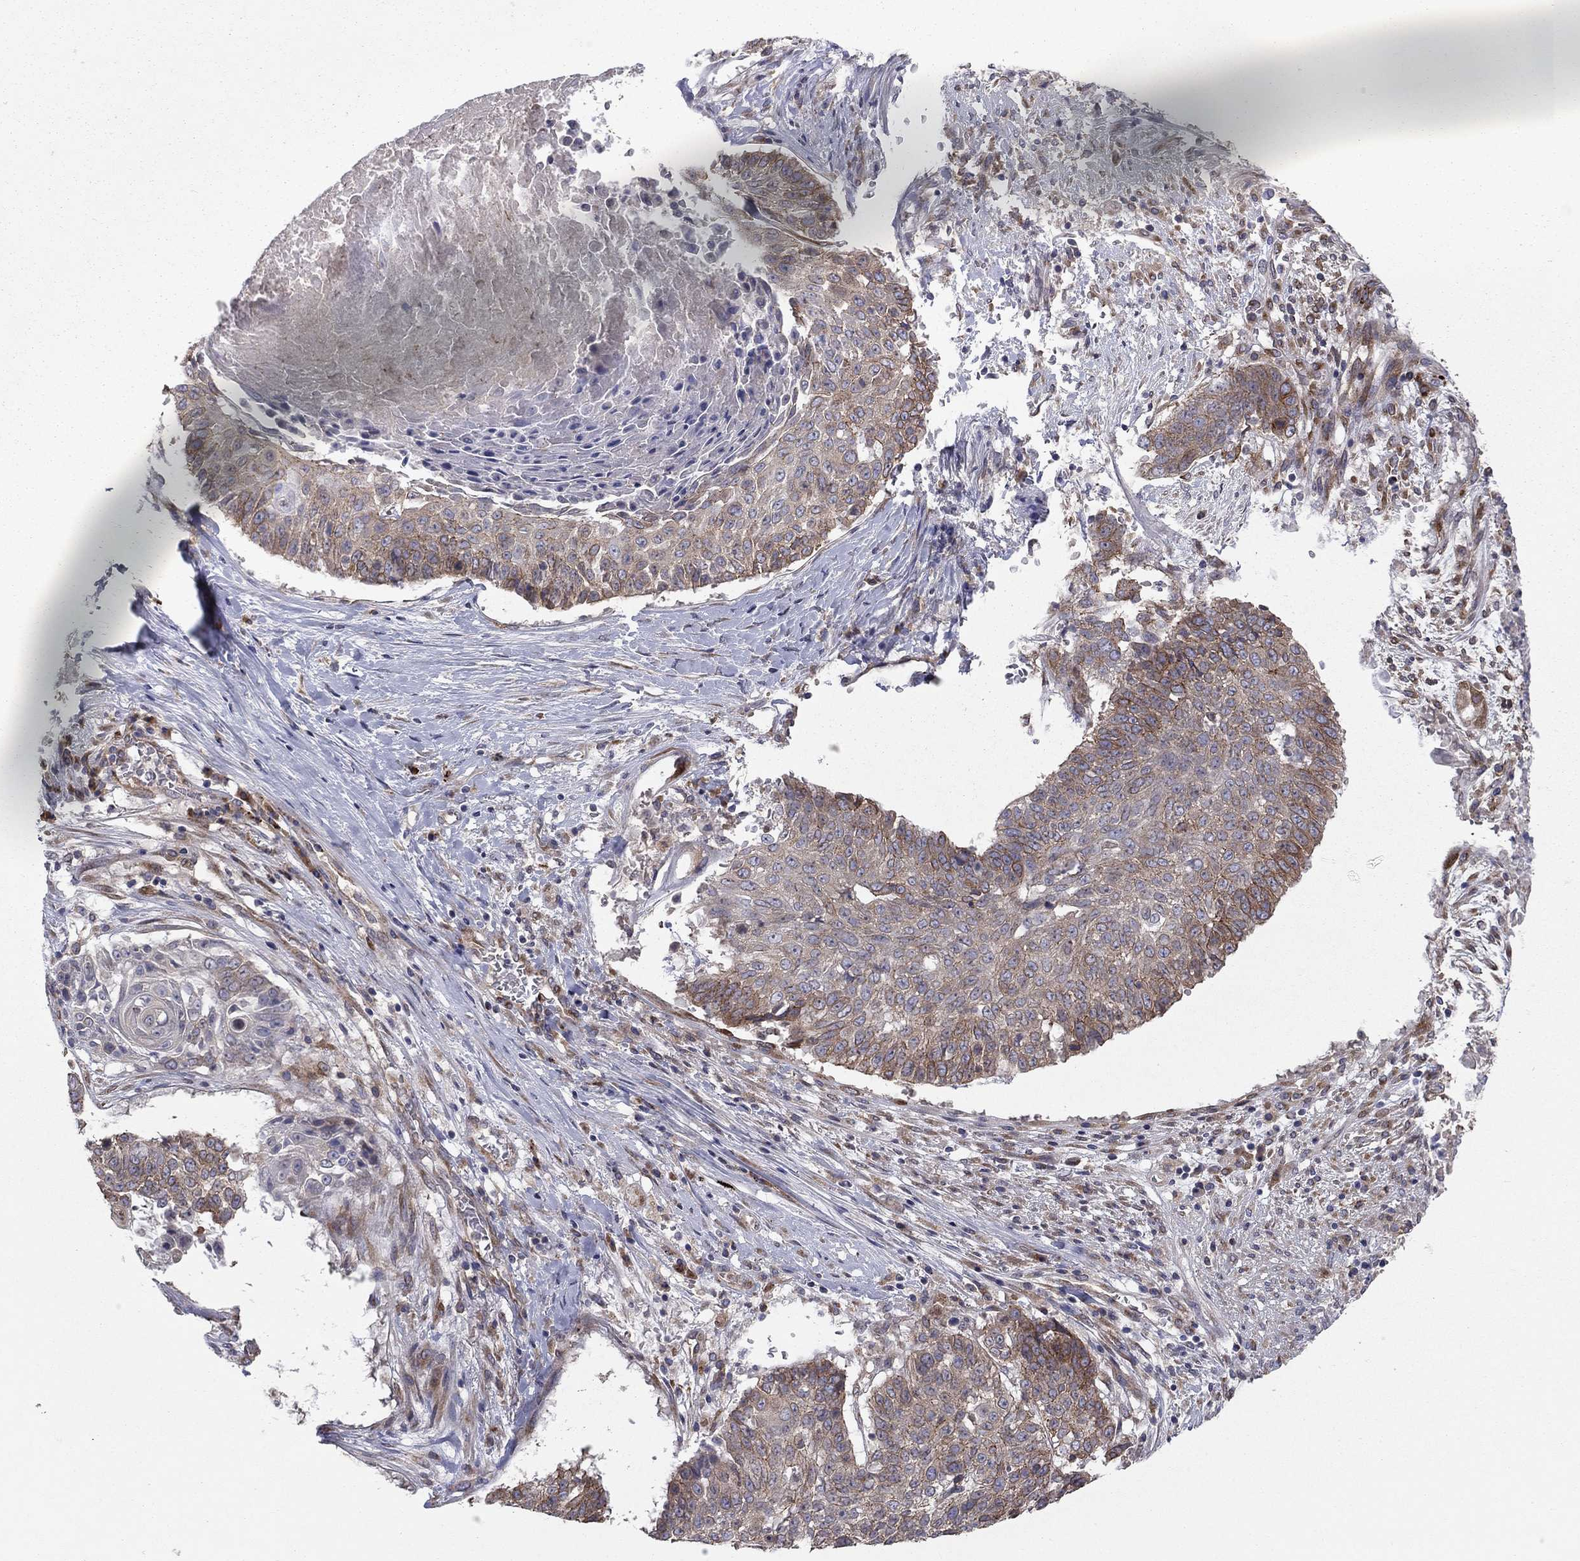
{"staining": {"intensity": "weak", "quantity": "25%-75%", "location": "cytoplasmic/membranous"}, "tissue": "lung cancer", "cell_type": "Tumor cells", "image_type": "cancer", "snomed": [{"axis": "morphology", "description": "Squamous cell carcinoma, NOS"}, {"axis": "topography", "description": "Lung"}], "caption": "The micrograph reveals a brown stain indicating the presence of a protein in the cytoplasmic/membranous of tumor cells in lung cancer (squamous cell carcinoma).", "gene": "YIF1A", "patient": {"sex": "male", "age": 64}}